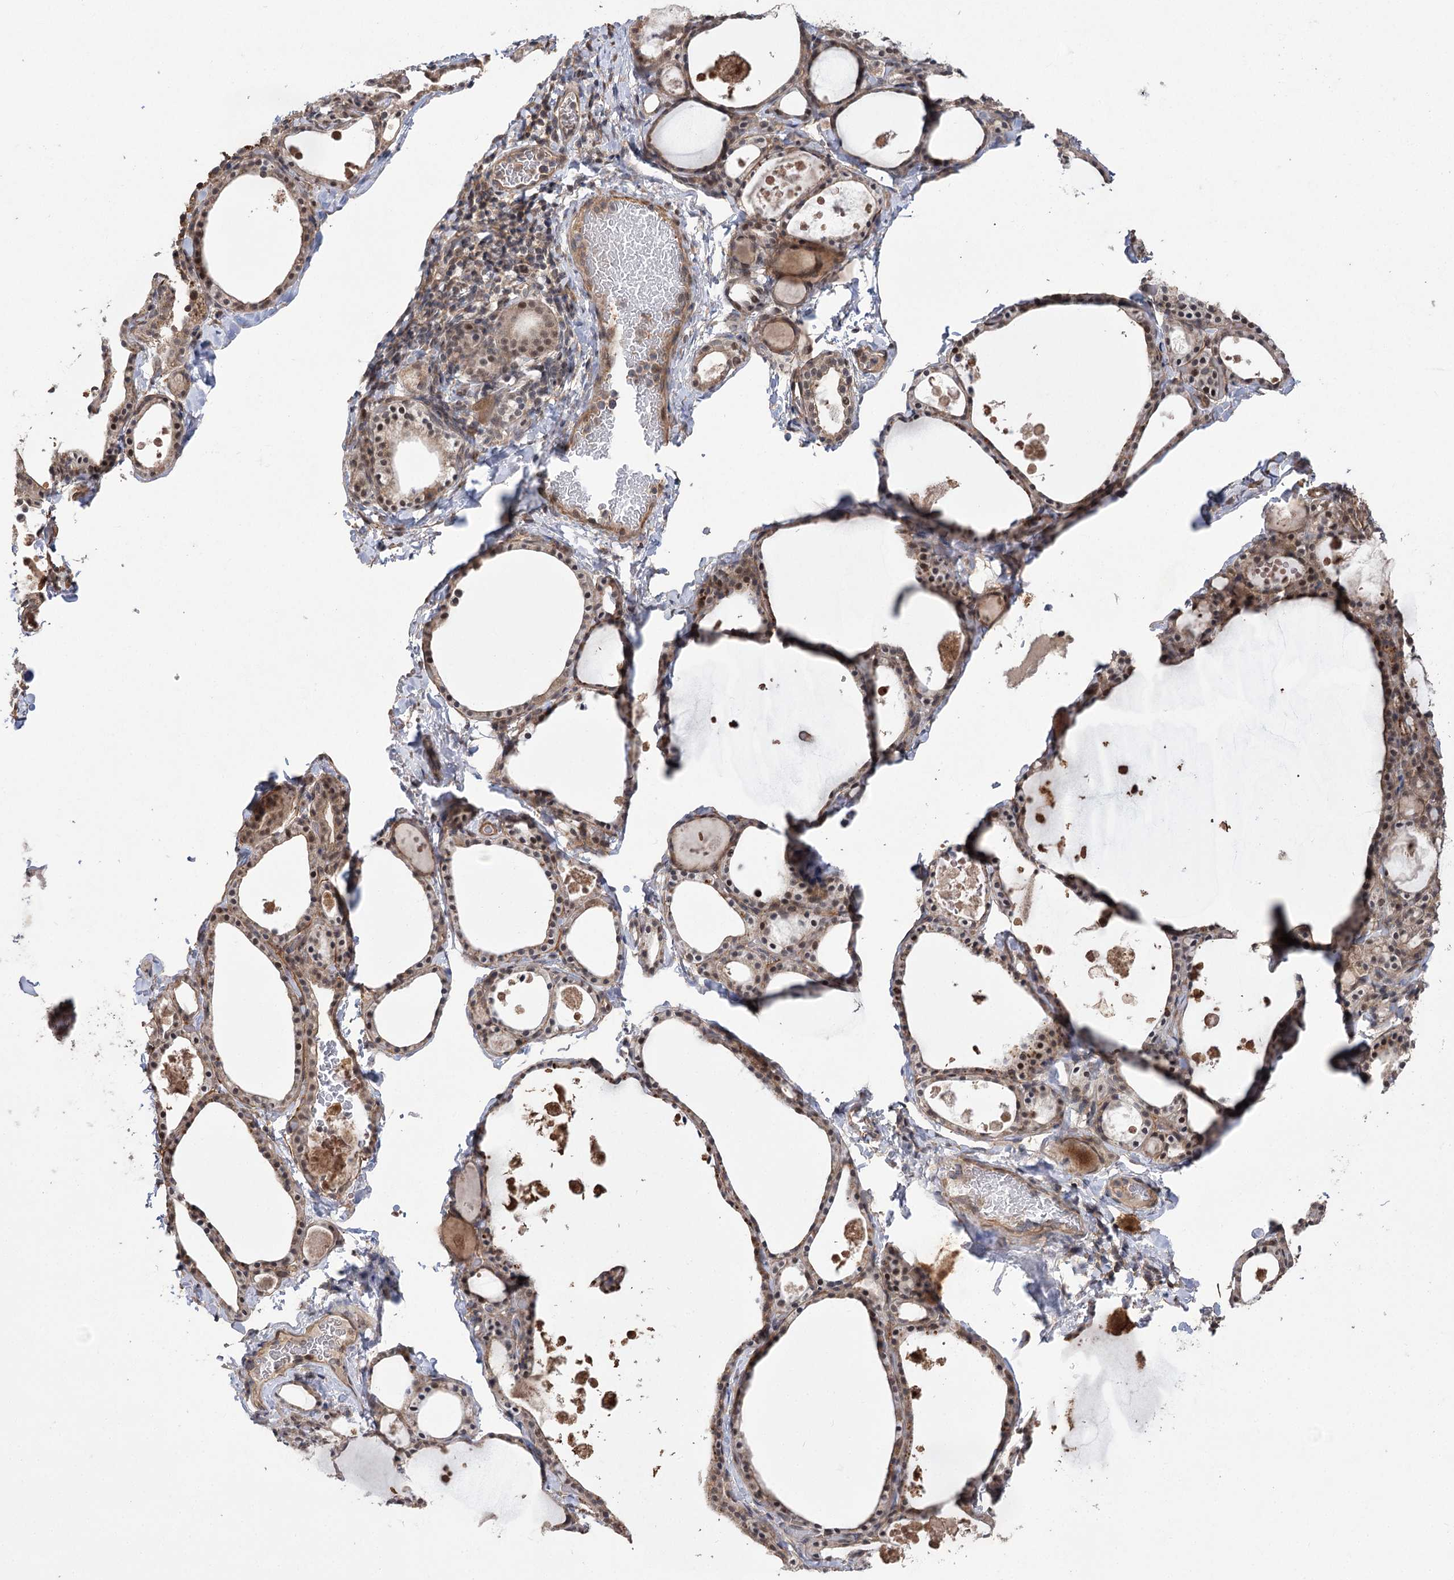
{"staining": {"intensity": "moderate", "quantity": ">75%", "location": "cytoplasmic/membranous,nuclear"}, "tissue": "thyroid gland", "cell_type": "Glandular cells", "image_type": "normal", "snomed": [{"axis": "morphology", "description": "Normal tissue, NOS"}, {"axis": "topography", "description": "Thyroid gland"}], "caption": "Immunohistochemistry (IHC) of benign thyroid gland exhibits medium levels of moderate cytoplasmic/membranous,nuclear staining in about >75% of glandular cells. (brown staining indicates protein expression, while blue staining denotes nuclei).", "gene": "TENM2", "patient": {"sex": "male", "age": 56}}